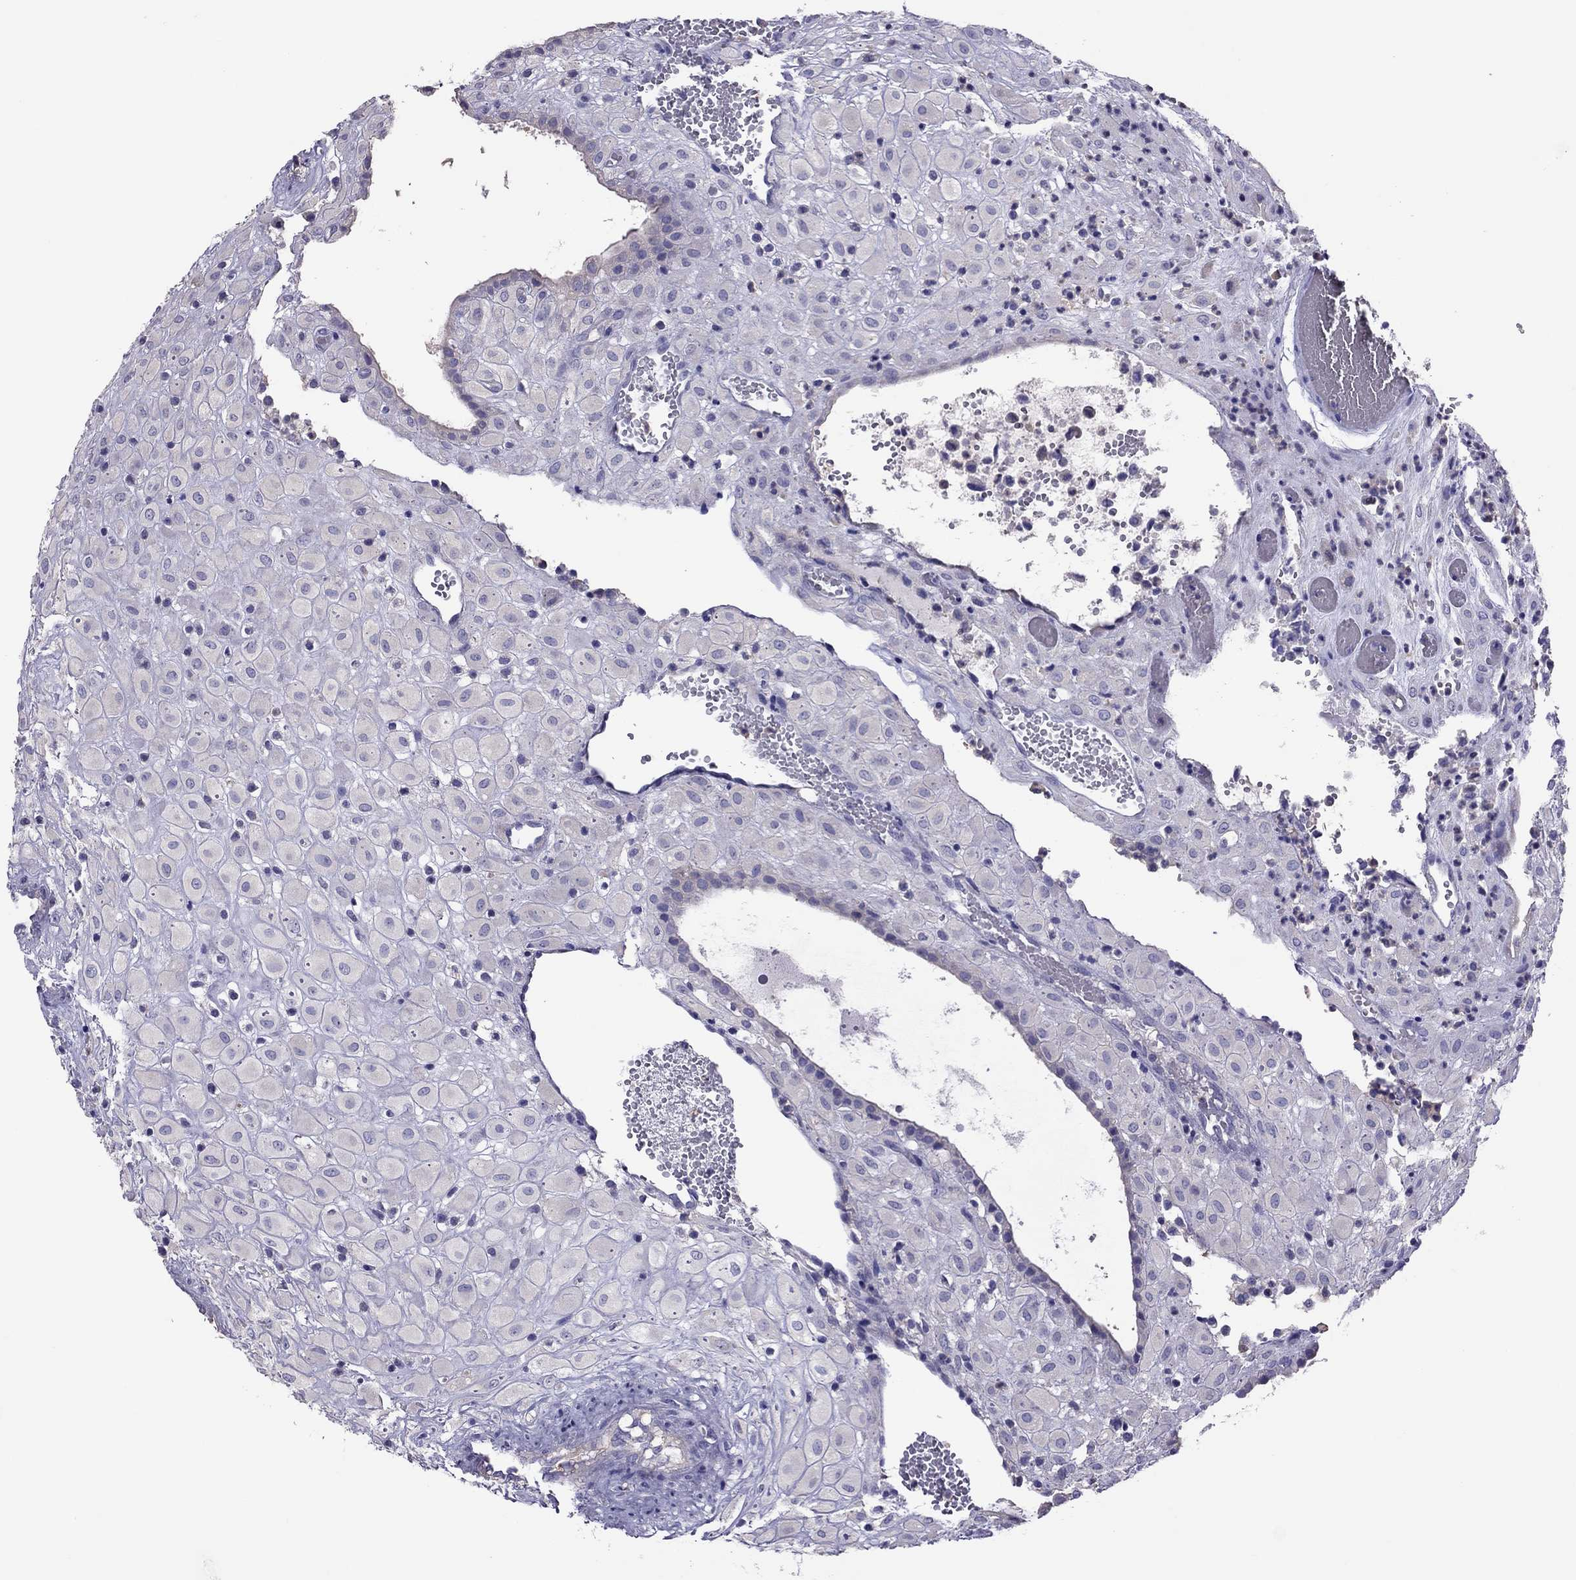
{"staining": {"intensity": "negative", "quantity": "none", "location": "none"}, "tissue": "placenta", "cell_type": "Decidual cells", "image_type": "normal", "snomed": [{"axis": "morphology", "description": "Normal tissue, NOS"}, {"axis": "topography", "description": "Placenta"}], "caption": "Immunohistochemistry (IHC) photomicrograph of normal placenta: human placenta stained with DAB (3,3'-diaminobenzidine) exhibits no significant protein staining in decidual cells. (DAB (3,3'-diaminobenzidine) immunohistochemistry visualized using brightfield microscopy, high magnification).", "gene": "TEX22", "patient": {"sex": "female", "age": 24}}